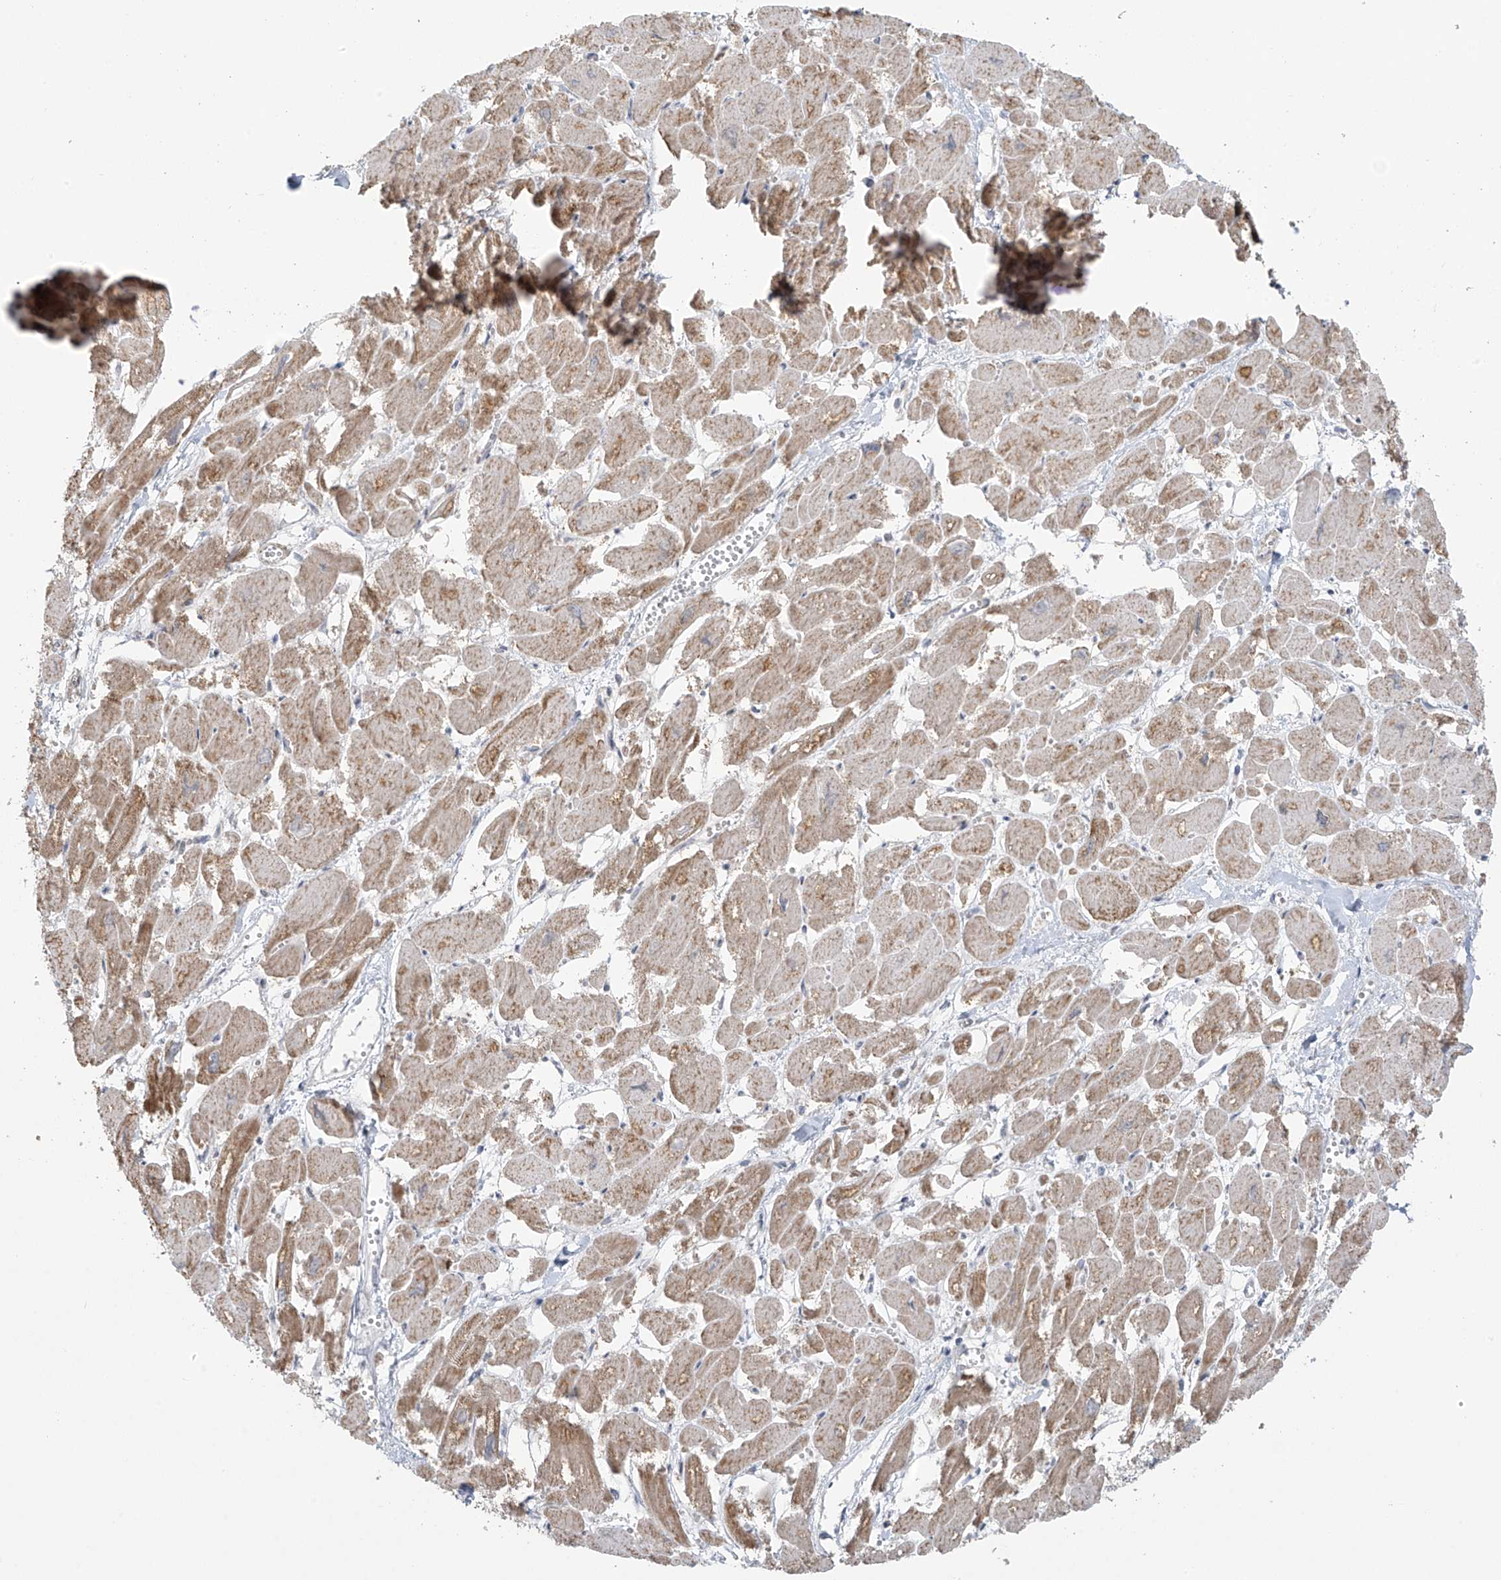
{"staining": {"intensity": "weak", "quantity": "<25%", "location": "cytoplasmic/membranous"}, "tissue": "heart muscle", "cell_type": "Cardiomyocytes", "image_type": "normal", "snomed": [{"axis": "morphology", "description": "Normal tissue, NOS"}, {"axis": "topography", "description": "Heart"}], "caption": "IHC of unremarkable human heart muscle displays no staining in cardiomyocytes.", "gene": "HDDC2", "patient": {"sex": "male", "age": 54}}